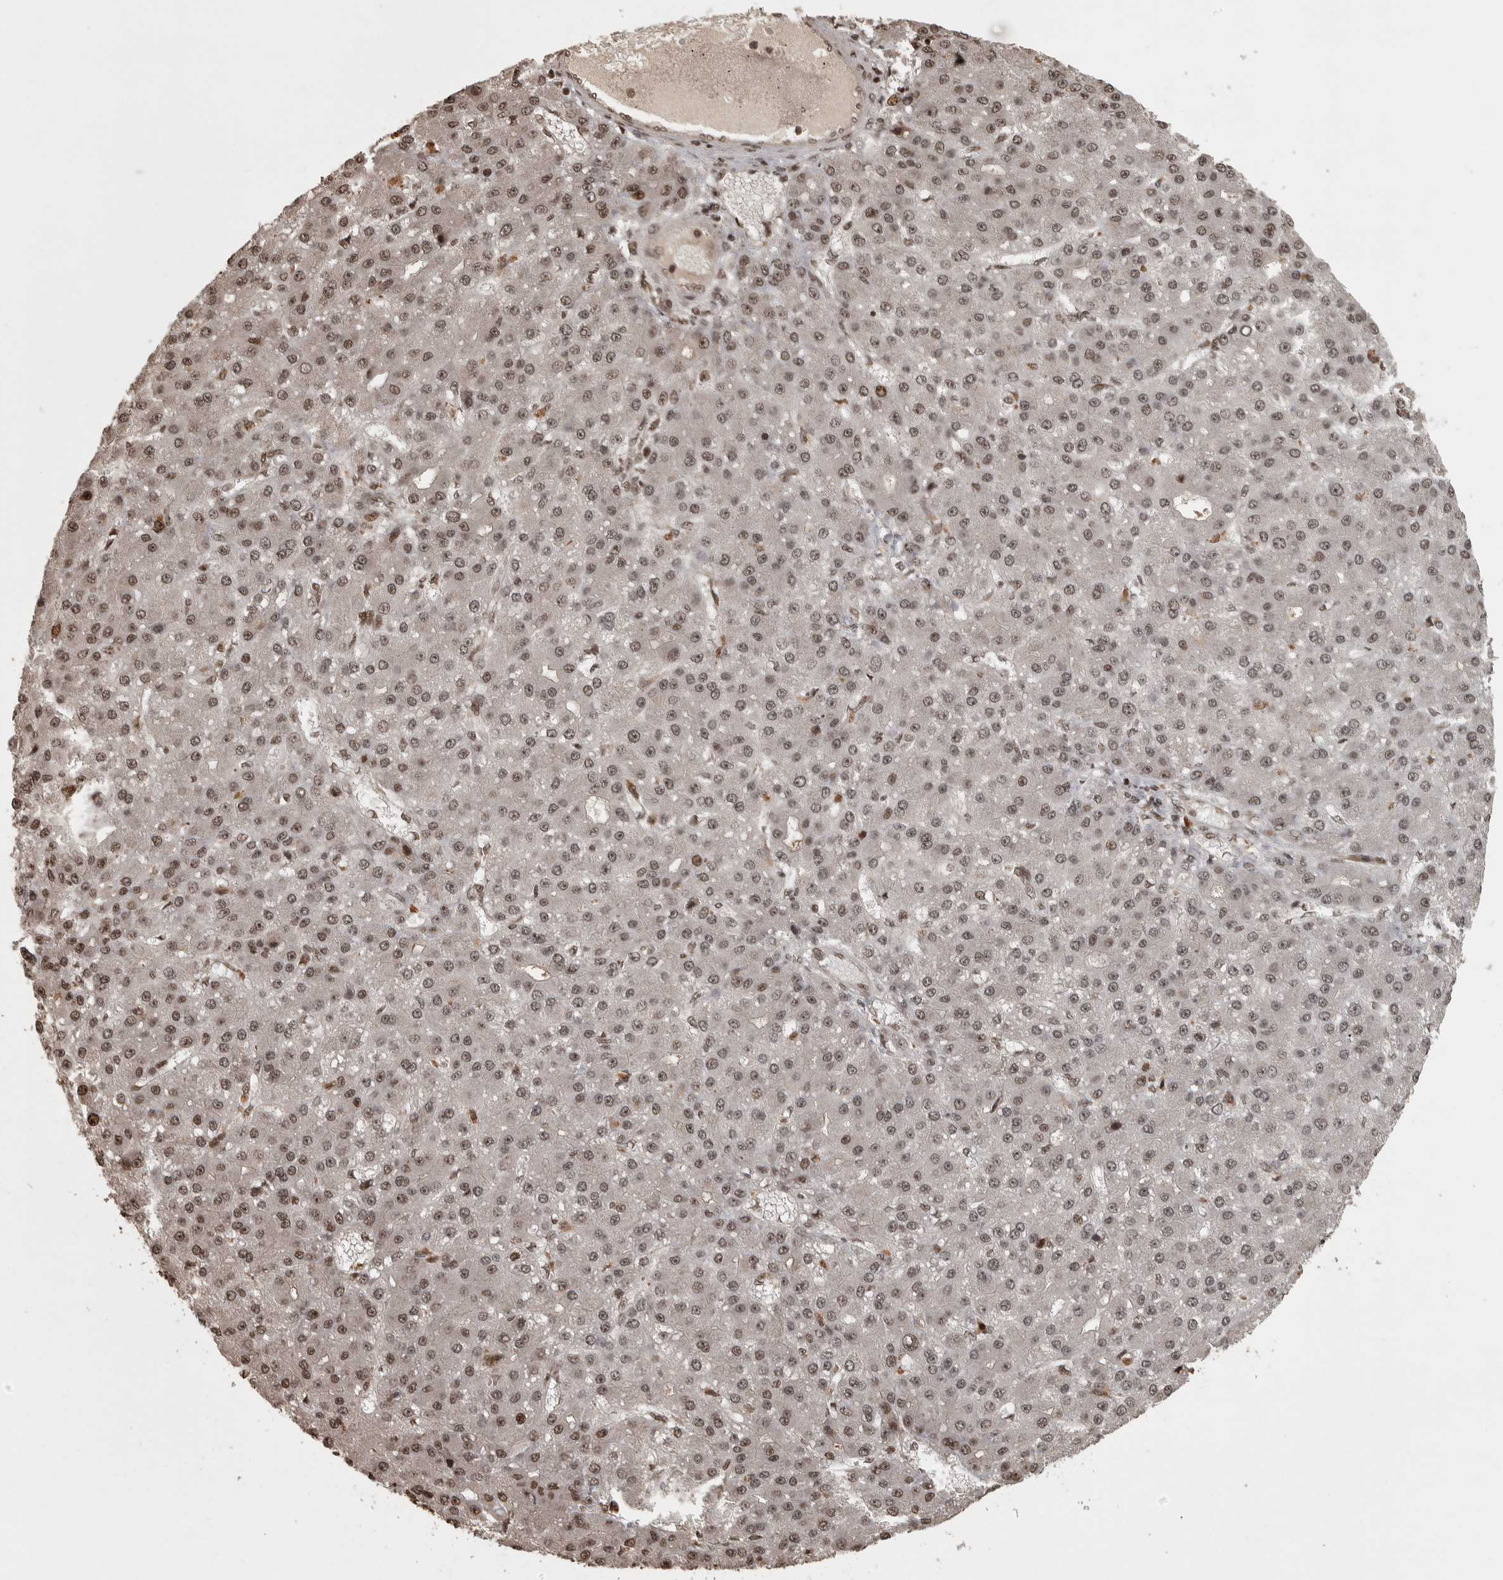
{"staining": {"intensity": "moderate", "quantity": ">75%", "location": "nuclear"}, "tissue": "liver cancer", "cell_type": "Tumor cells", "image_type": "cancer", "snomed": [{"axis": "morphology", "description": "Carcinoma, Hepatocellular, NOS"}, {"axis": "topography", "description": "Liver"}], "caption": "Protein positivity by IHC shows moderate nuclear staining in approximately >75% of tumor cells in liver cancer (hepatocellular carcinoma). (Brightfield microscopy of DAB IHC at high magnification).", "gene": "ZFHX4", "patient": {"sex": "male", "age": 67}}